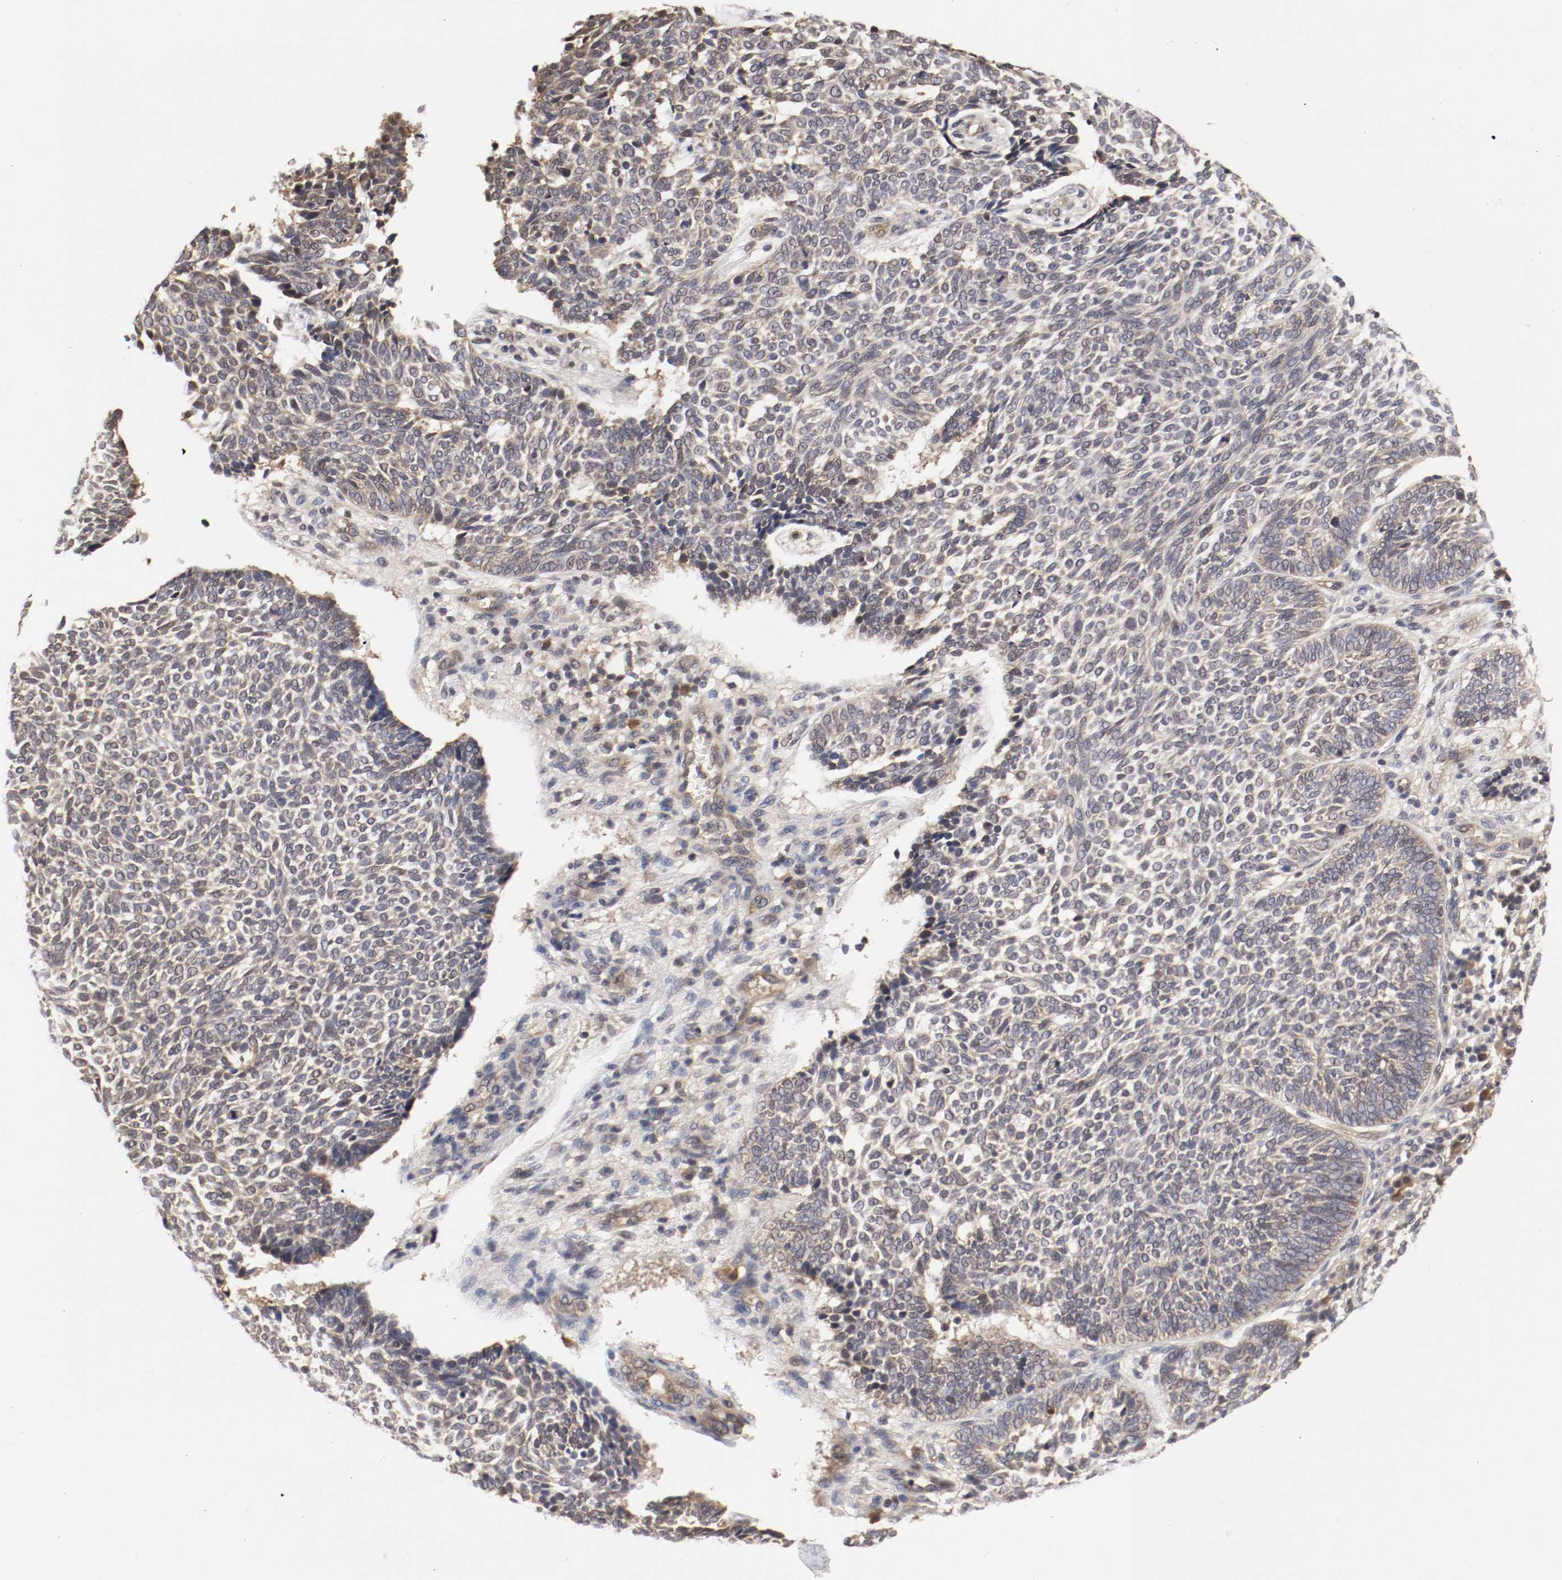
{"staining": {"intensity": "weak", "quantity": ">75%", "location": "cytoplasmic/membranous"}, "tissue": "skin cancer", "cell_type": "Tumor cells", "image_type": "cancer", "snomed": [{"axis": "morphology", "description": "Normal tissue, NOS"}, {"axis": "morphology", "description": "Basal cell carcinoma"}, {"axis": "topography", "description": "Skin"}], "caption": "Immunohistochemical staining of human skin basal cell carcinoma reveals low levels of weak cytoplasmic/membranous positivity in about >75% of tumor cells. The staining was performed using DAB (3,3'-diaminobenzidine), with brown indicating positive protein expression. Nuclei are stained blue with hematoxylin.", "gene": "AFG3L2", "patient": {"sex": "male", "age": 87}}